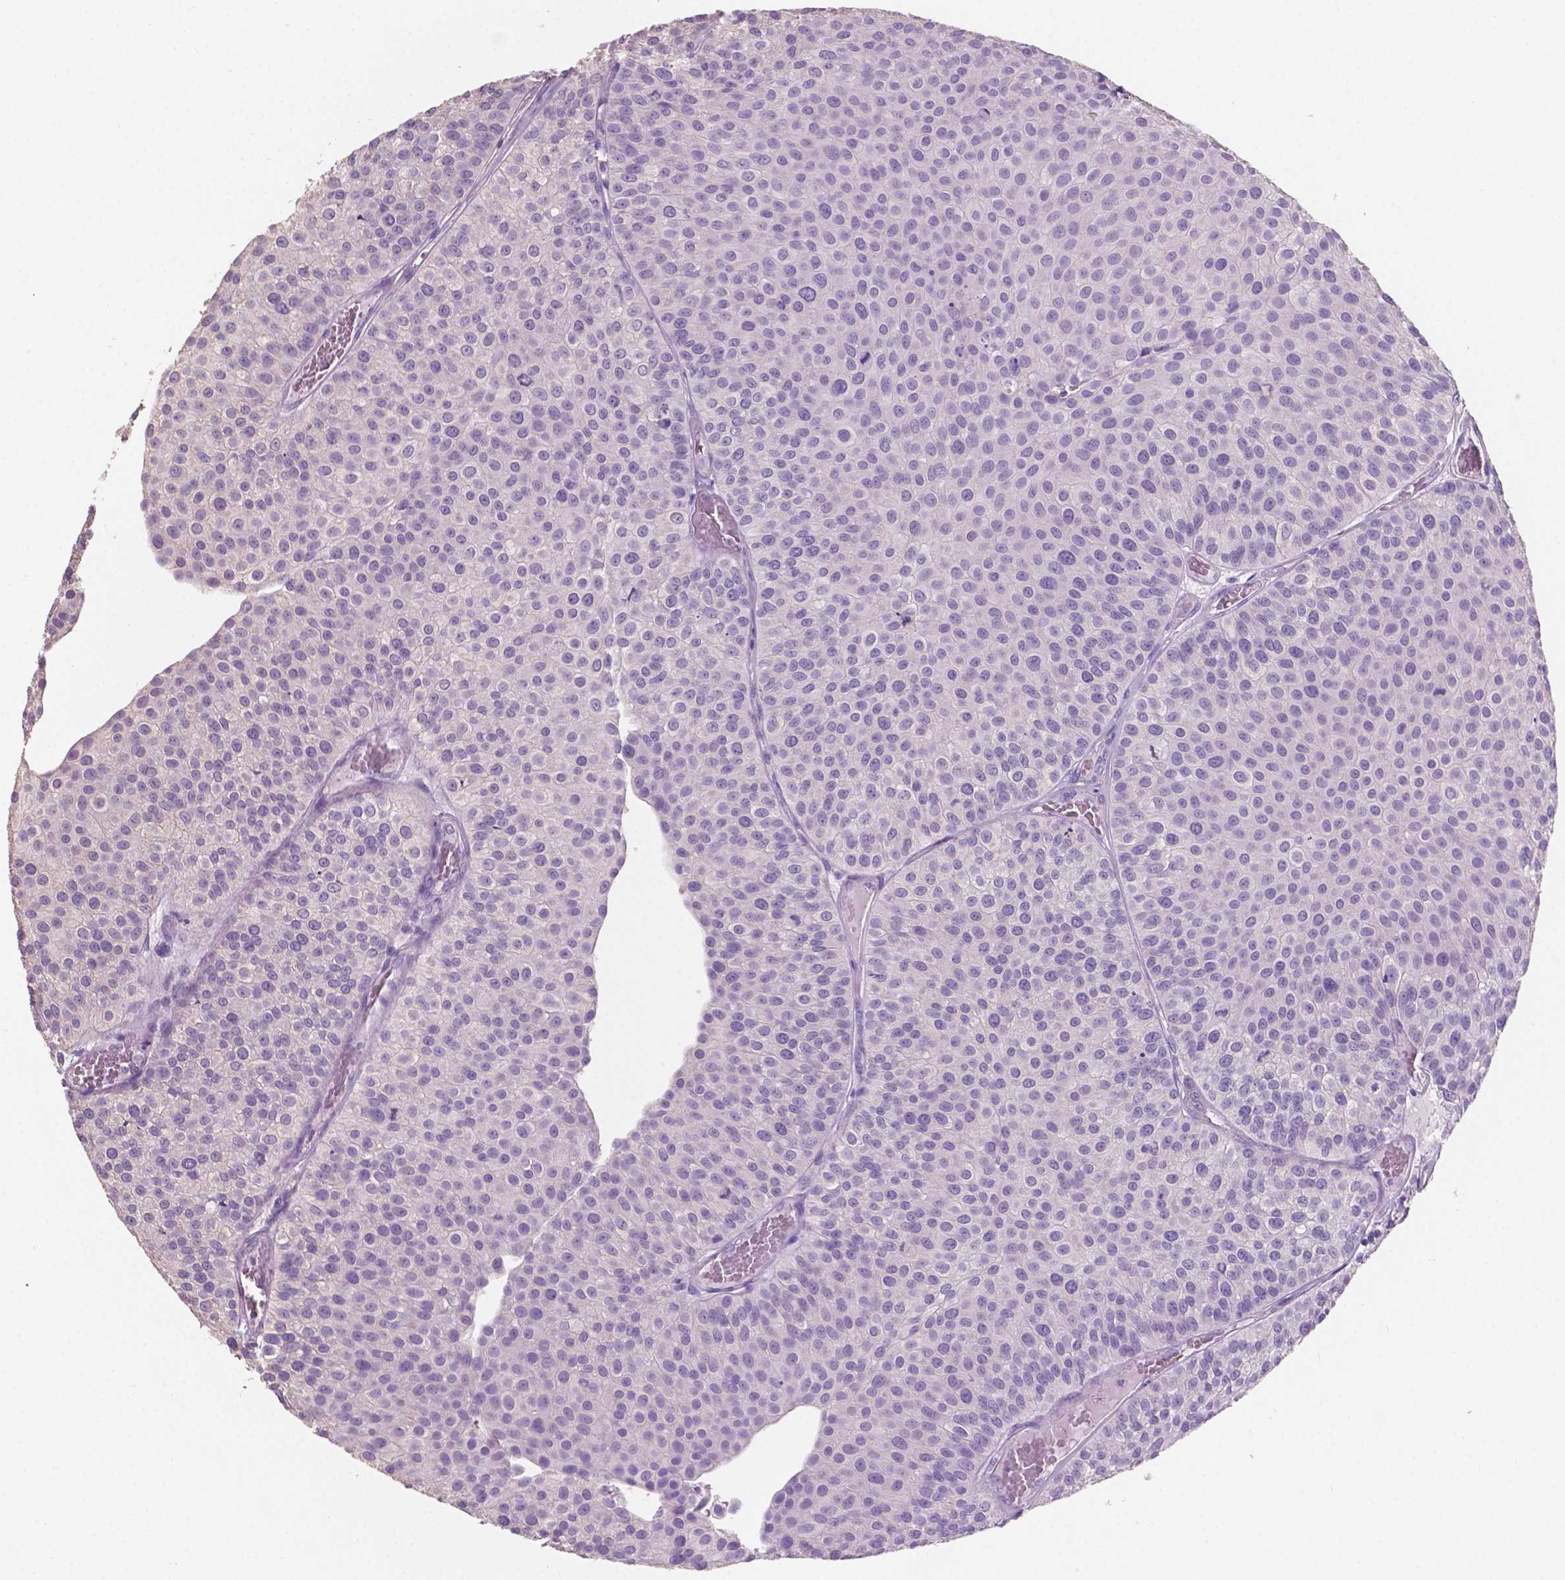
{"staining": {"intensity": "negative", "quantity": "none", "location": "none"}, "tissue": "urothelial cancer", "cell_type": "Tumor cells", "image_type": "cancer", "snomed": [{"axis": "morphology", "description": "Urothelial carcinoma, Low grade"}, {"axis": "topography", "description": "Urinary bladder"}], "caption": "Immunohistochemistry (IHC) histopathology image of neoplastic tissue: human low-grade urothelial carcinoma stained with DAB displays no significant protein staining in tumor cells.", "gene": "SBSN", "patient": {"sex": "female", "age": 87}}